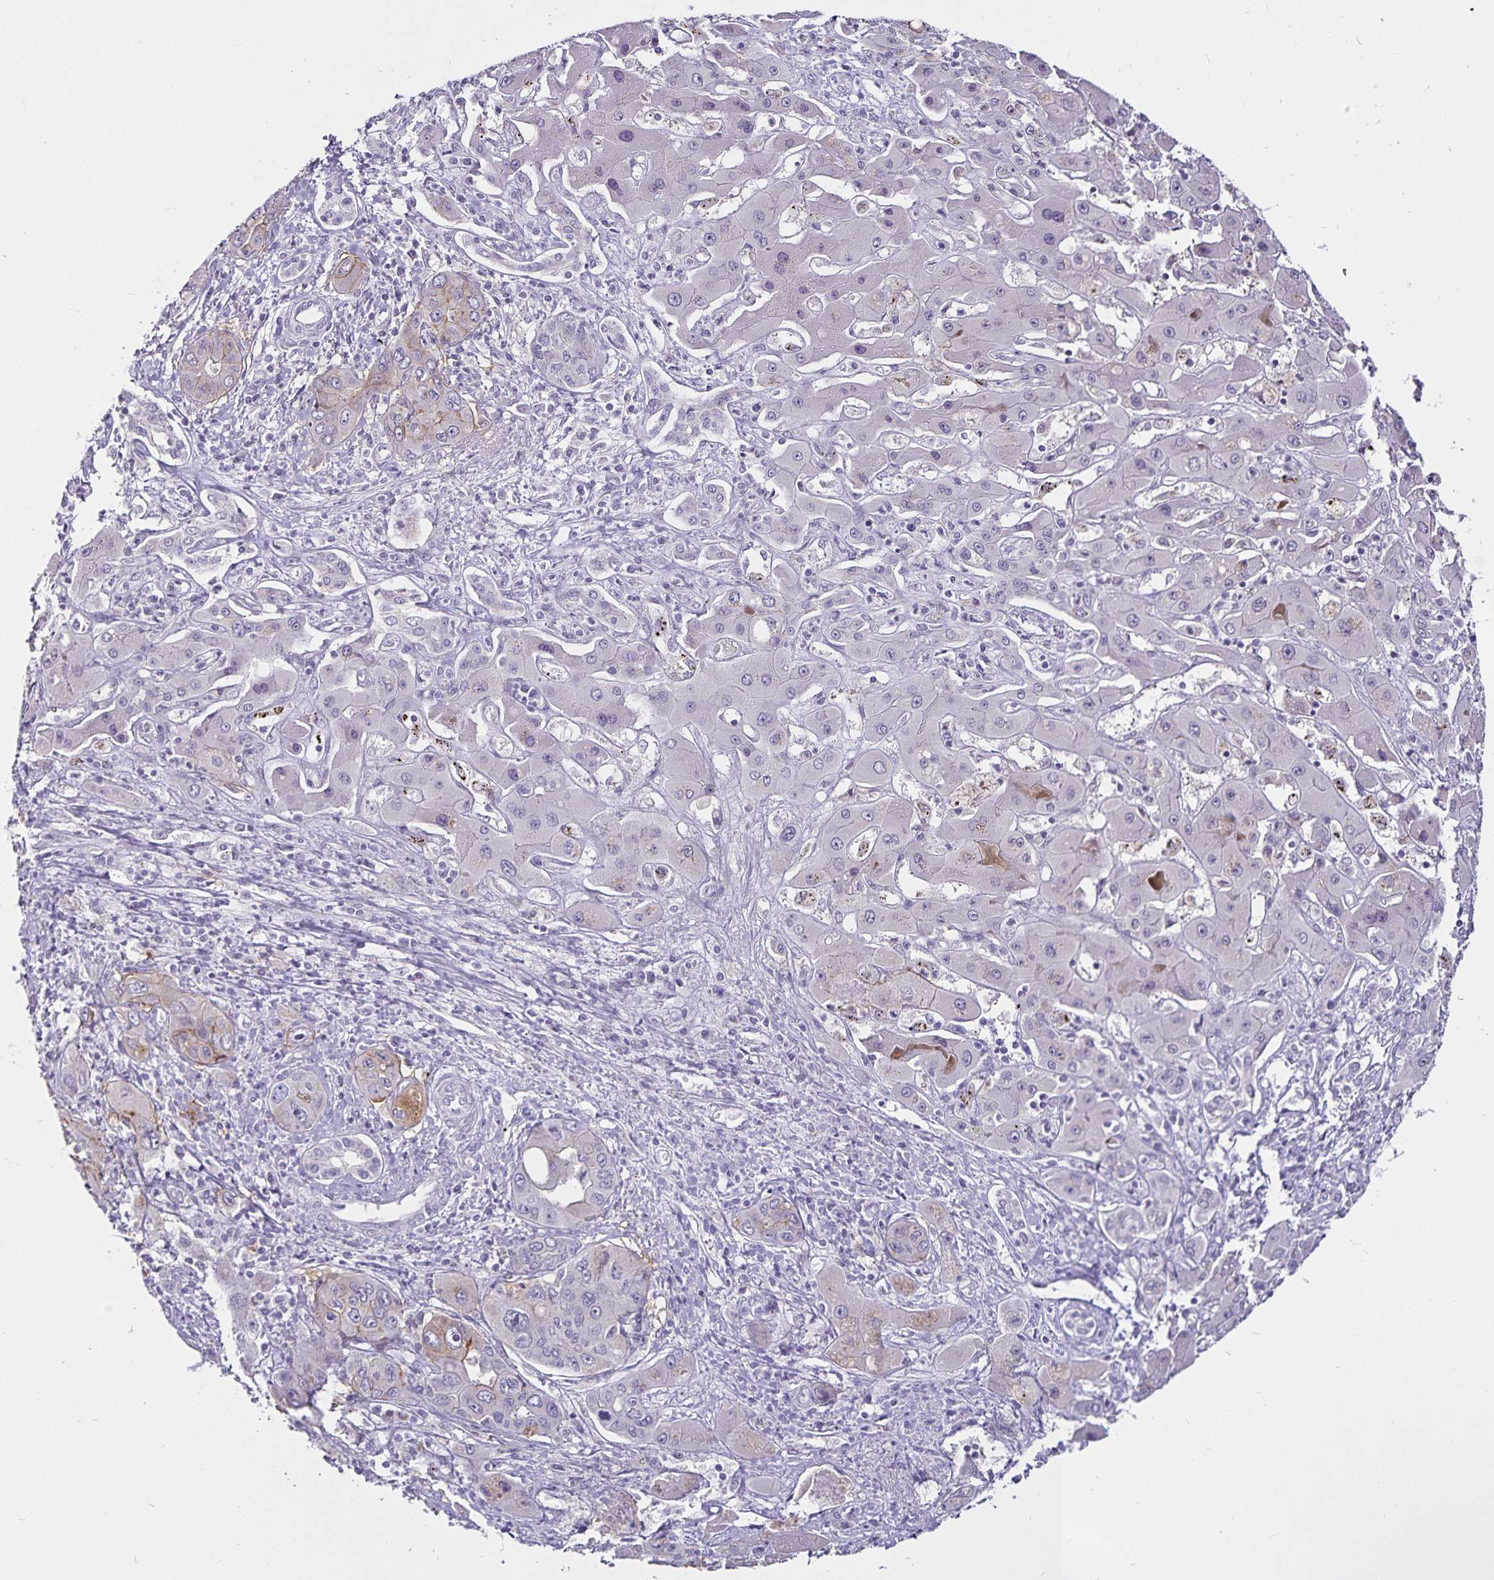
{"staining": {"intensity": "moderate", "quantity": "<25%", "location": "cytoplasmic/membranous"}, "tissue": "liver cancer", "cell_type": "Tumor cells", "image_type": "cancer", "snomed": [{"axis": "morphology", "description": "Cholangiocarcinoma"}, {"axis": "topography", "description": "Liver"}], "caption": "Immunohistochemical staining of human liver cancer displays low levels of moderate cytoplasmic/membranous protein staining in about <25% of tumor cells.", "gene": "CA12", "patient": {"sex": "male", "age": 67}}